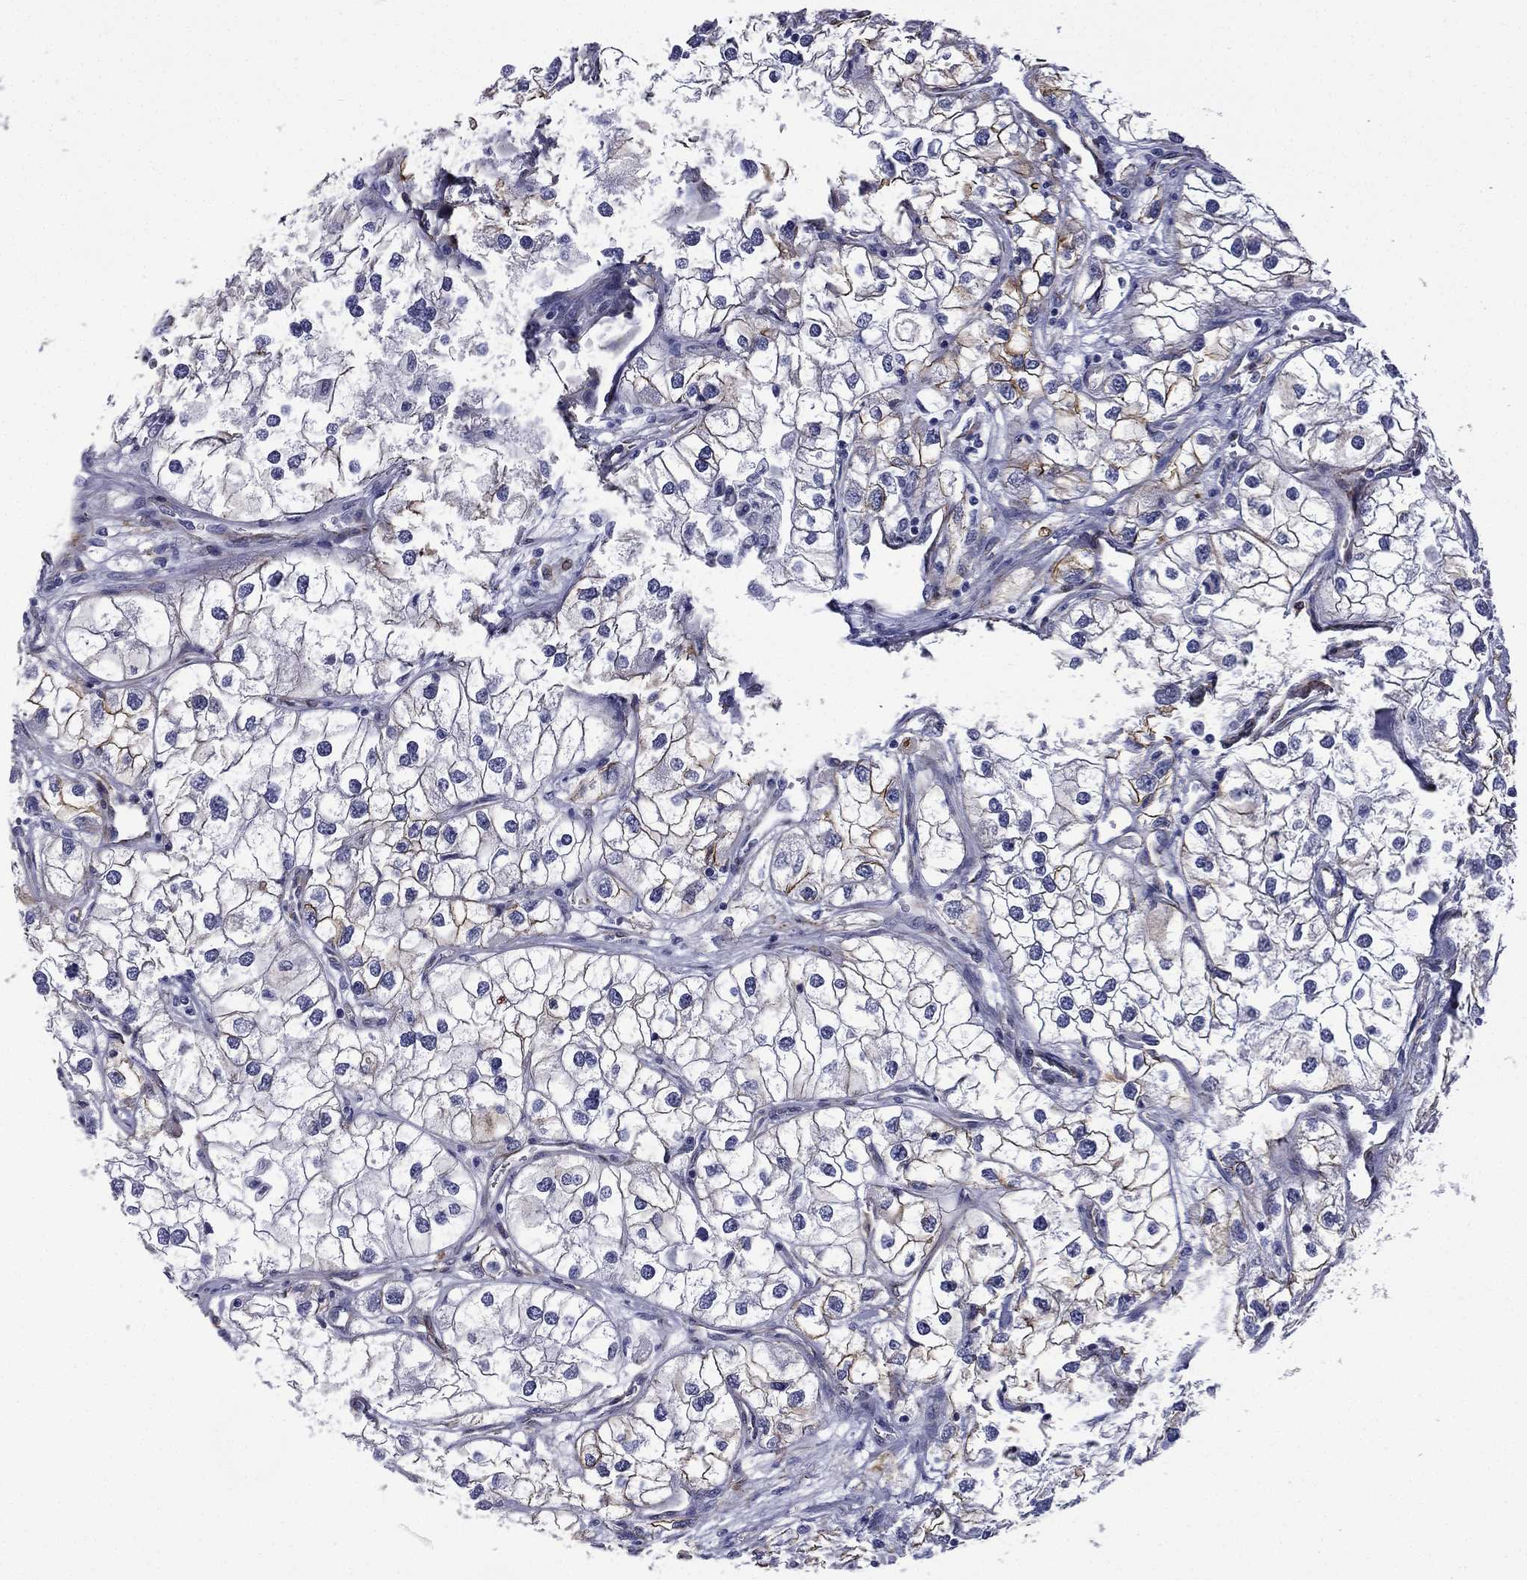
{"staining": {"intensity": "moderate", "quantity": "<25%", "location": "cytoplasmic/membranous"}, "tissue": "renal cancer", "cell_type": "Tumor cells", "image_type": "cancer", "snomed": [{"axis": "morphology", "description": "Adenocarcinoma, NOS"}, {"axis": "topography", "description": "Kidney"}], "caption": "An immunohistochemistry (IHC) micrograph of neoplastic tissue is shown. Protein staining in brown highlights moderate cytoplasmic/membranous positivity in renal adenocarcinoma within tumor cells.", "gene": "CAVIN3", "patient": {"sex": "male", "age": 59}}